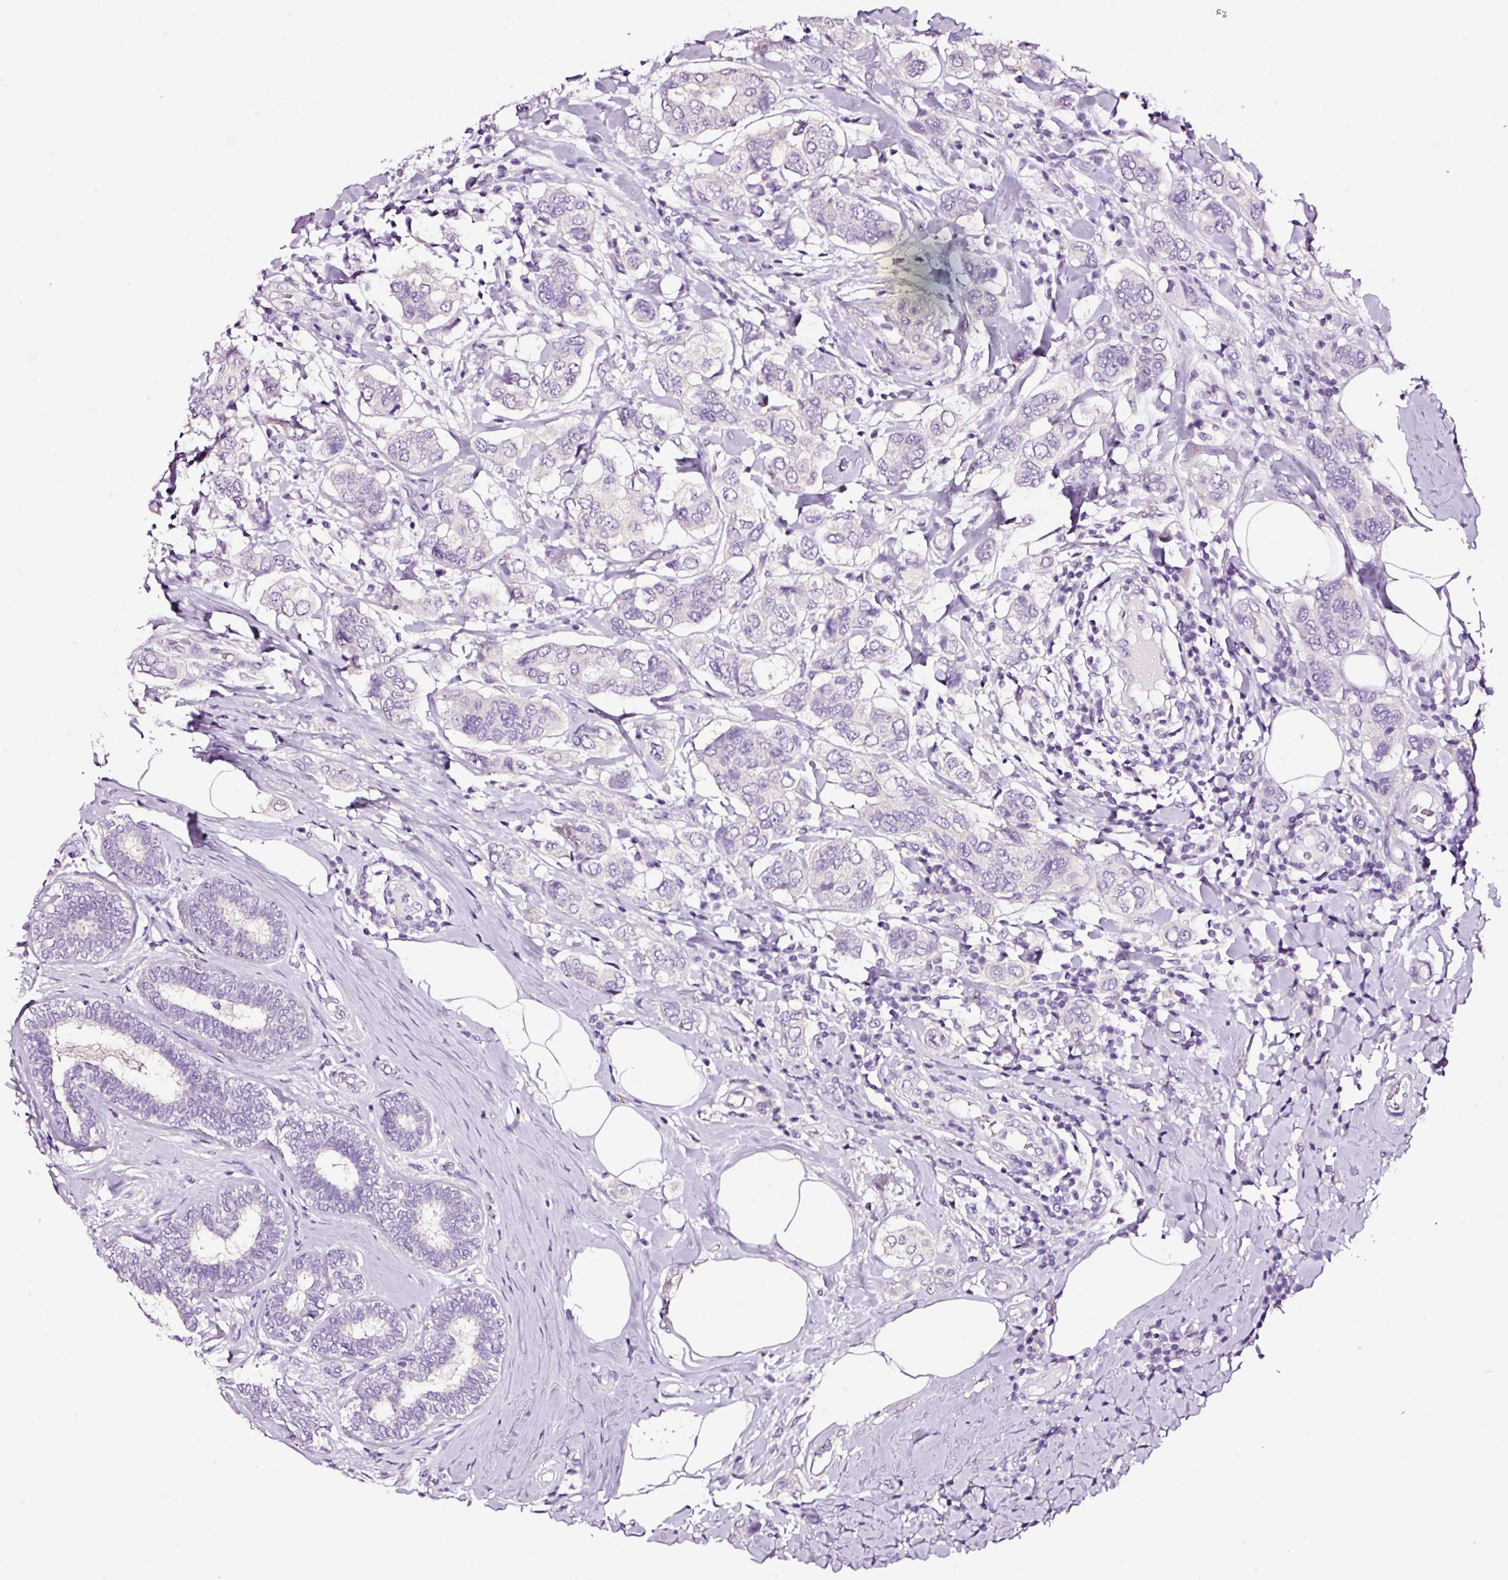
{"staining": {"intensity": "negative", "quantity": "none", "location": "none"}, "tissue": "breast cancer", "cell_type": "Tumor cells", "image_type": "cancer", "snomed": [{"axis": "morphology", "description": "Lobular carcinoma"}, {"axis": "topography", "description": "Breast"}], "caption": "Tumor cells show no significant positivity in breast lobular carcinoma.", "gene": "PAM", "patient": {"sex": "female", "age": 51}}